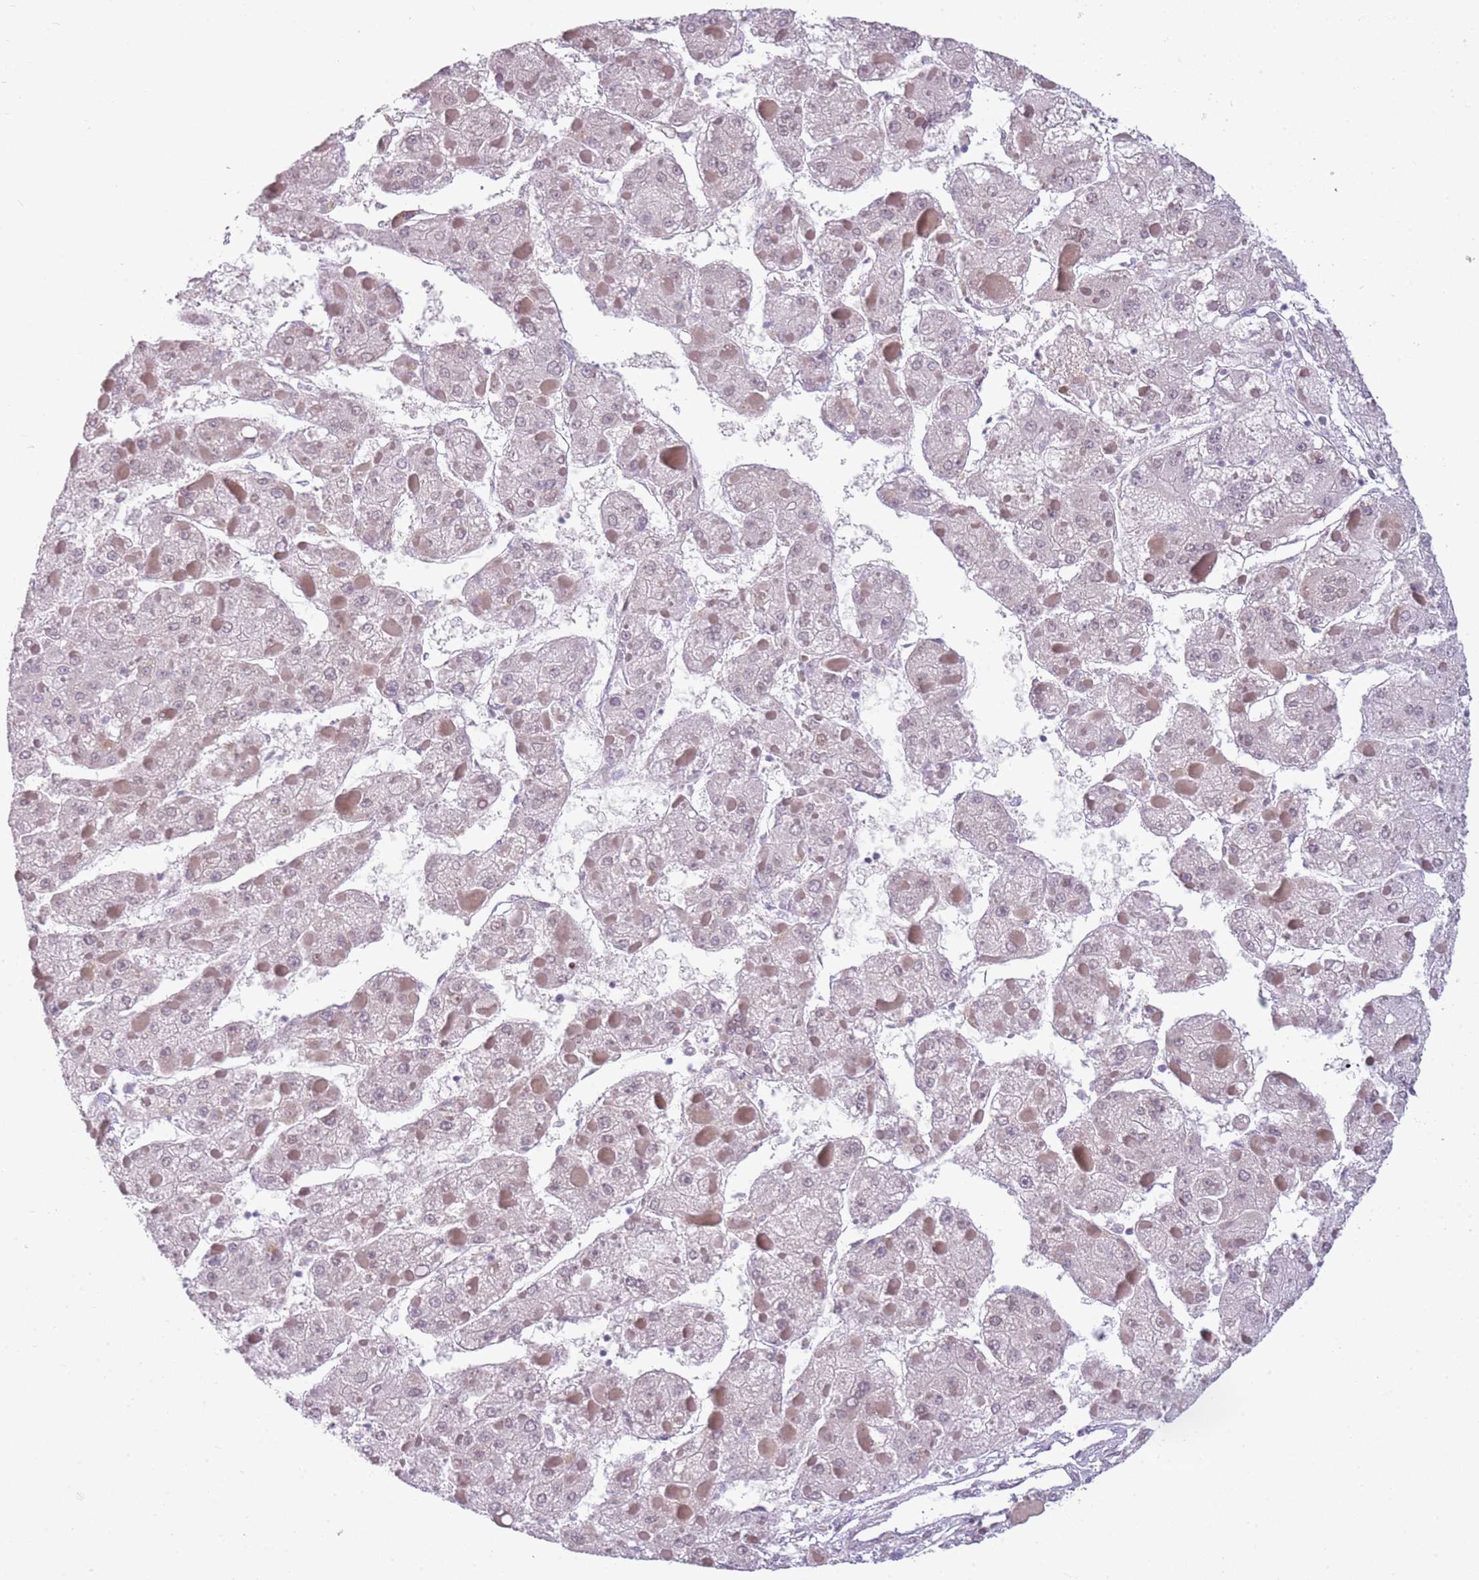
{"staining": {"intensity": "negative", "quantity": "none", "location": "none"}, "tissue": "liver cancer", "cell_type": "Tumor cells", "image_type": "cancer", "snomed": [{"axis": "morphology", "description": "Carcinoma, Hepatocellular, NOS"}, {"axis": "topography", "description": "Liver"}], "caption": "The photomicrograph shows no staining of tumor cells in liver cancer (hepatocellular carcinoma).", "gene": "DEFB116", "patient": {"sex": "female", "age": 73}}